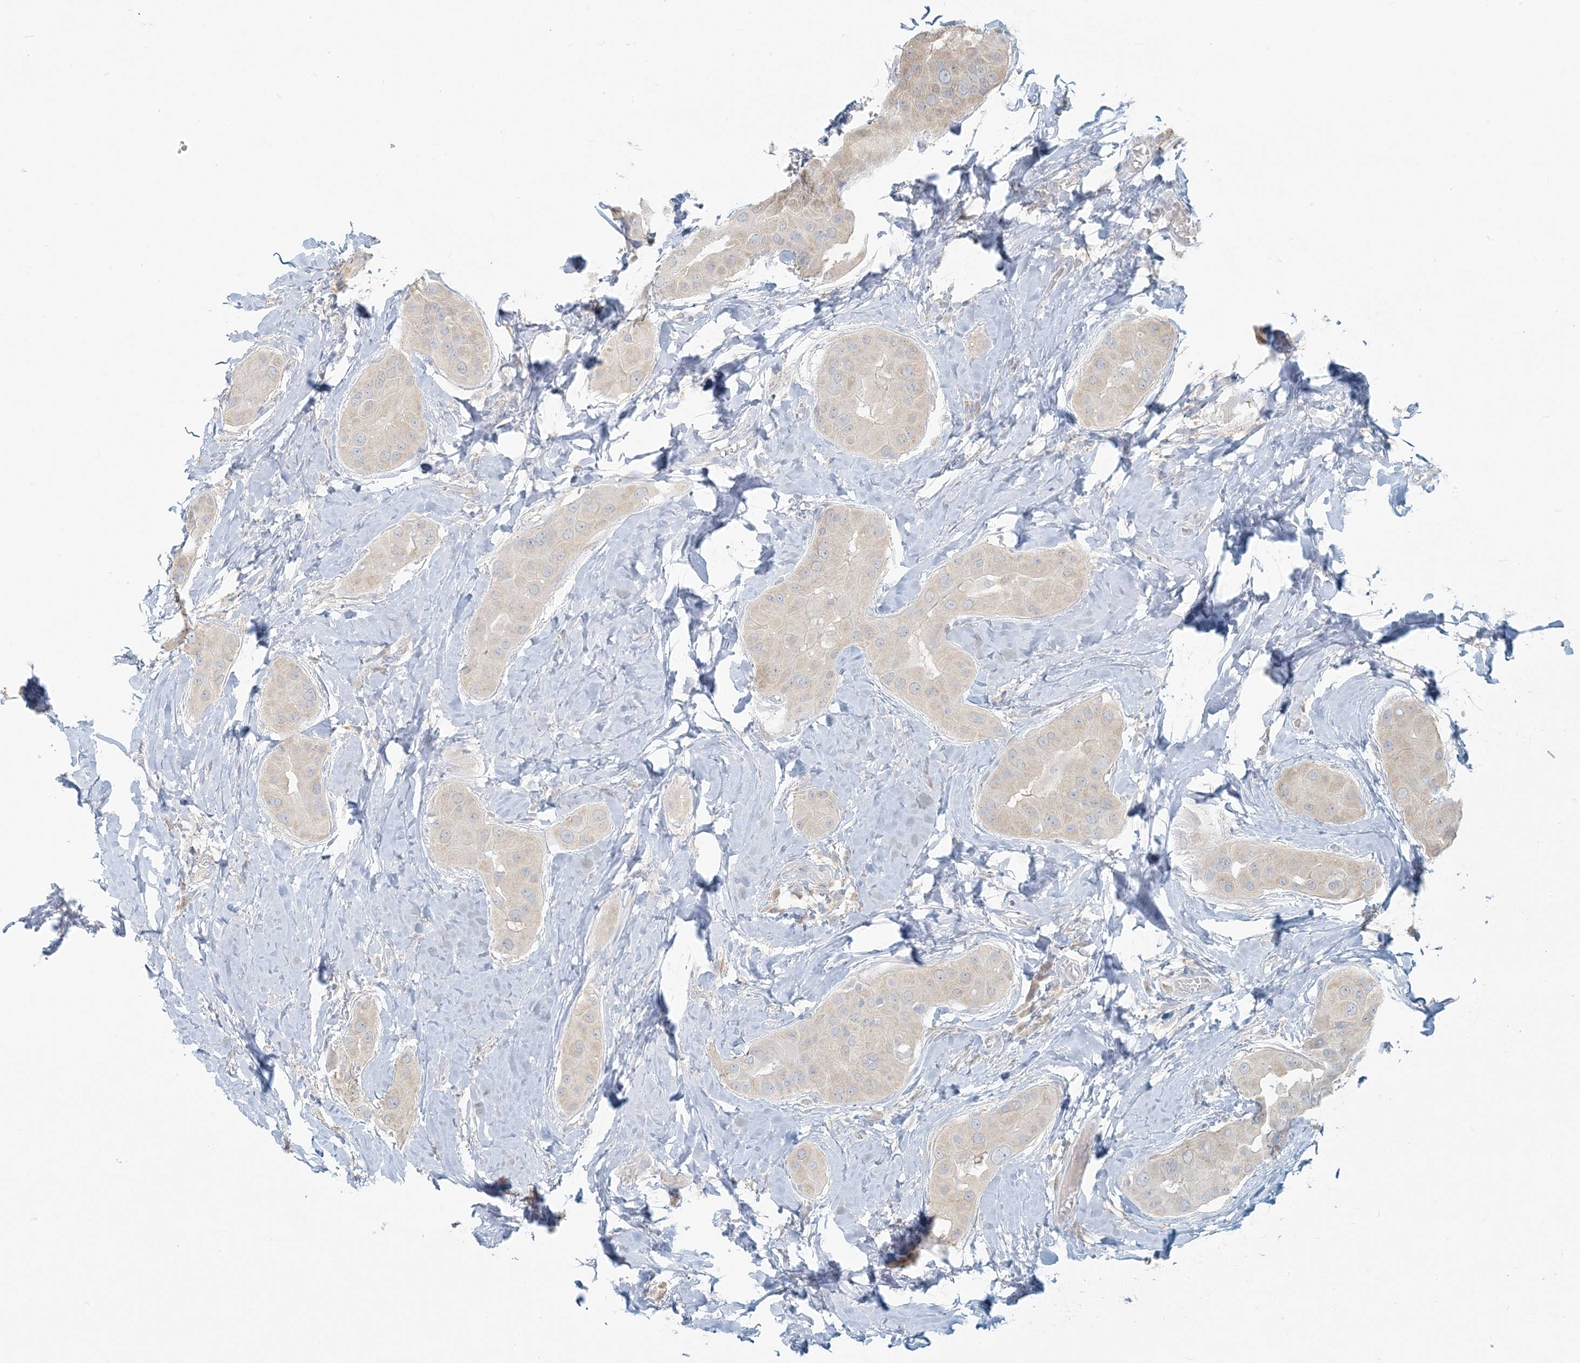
{"staining": {"intensity": "negative", "quantity": "none", "location": "none"}, "tissue": "thyroid cancer", "cell_type": "Tumor cells", "image_type": "cancer", "snomed": [{"axis": "morphology", "description": "Papillary adenocarcinoma, NOS"}, {"axis": "topography", "description": "Thyroid gland"}], "caption": "Thyroid cancer (papillary adenocarcinoma) was stained to show a protein in brown. There is no significant expression in tumor cells.", "gene": "HACL1", "patient": {"sex": "male", "age": 33}}